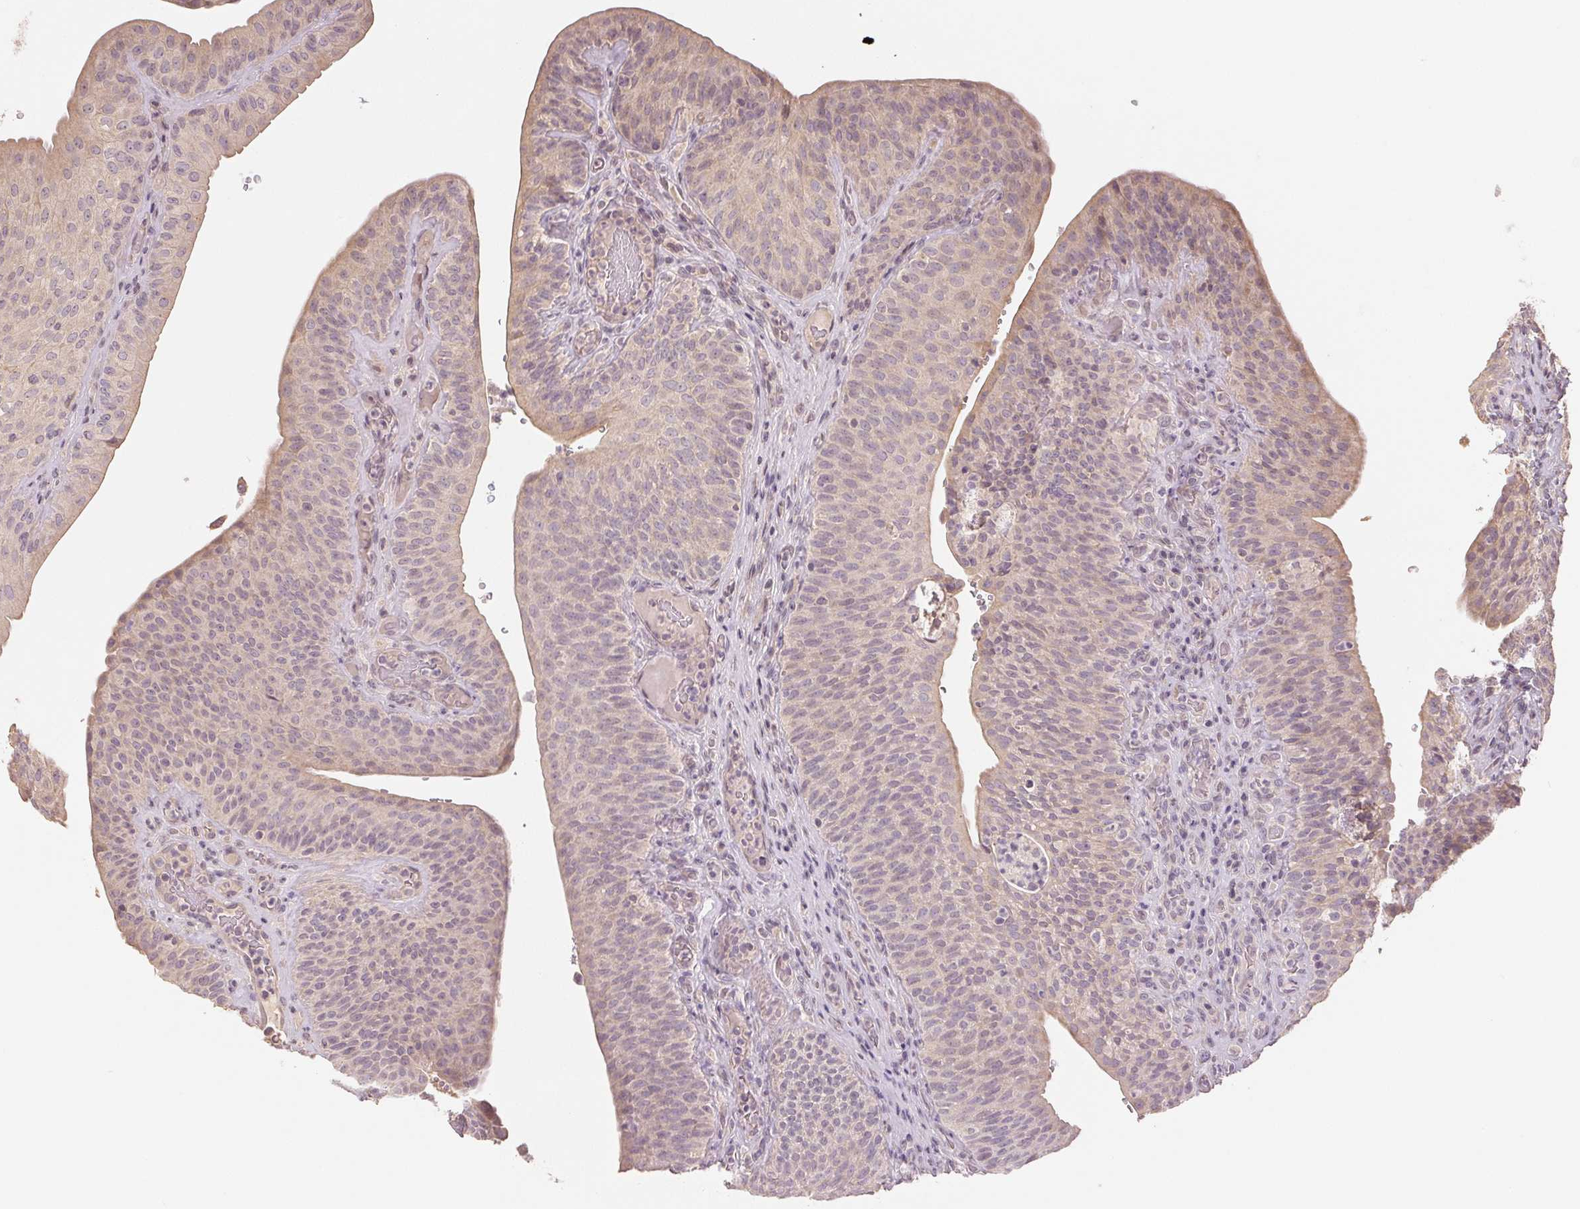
{"staining": {"intensity": "weak", "quantity": "<25%", "location": "cytoplasmic/membranous"}, "tissue": "urinary bladder", "cell_type": "Urothelial cells", "image_type": "normal", "snomed": [{"axis": "morphology", "description": "Normal tissue, NOS"}, {"axis": "topography", "description": "Urinary bladder"}, {"axis": "topography", "description": "Peripheral nerve tissue"}], "caption": "This is a image of IHC staining of unremarkable urinary bladder, which shows no expression in urothelial cells. (DAB (3,3'-diaminobenzidine) immunohistochemistry (IHC) visualized using brightfield microscopy, high magnification).", "gene": "COX14", "patient": {"sex": "male", "age": 66}}